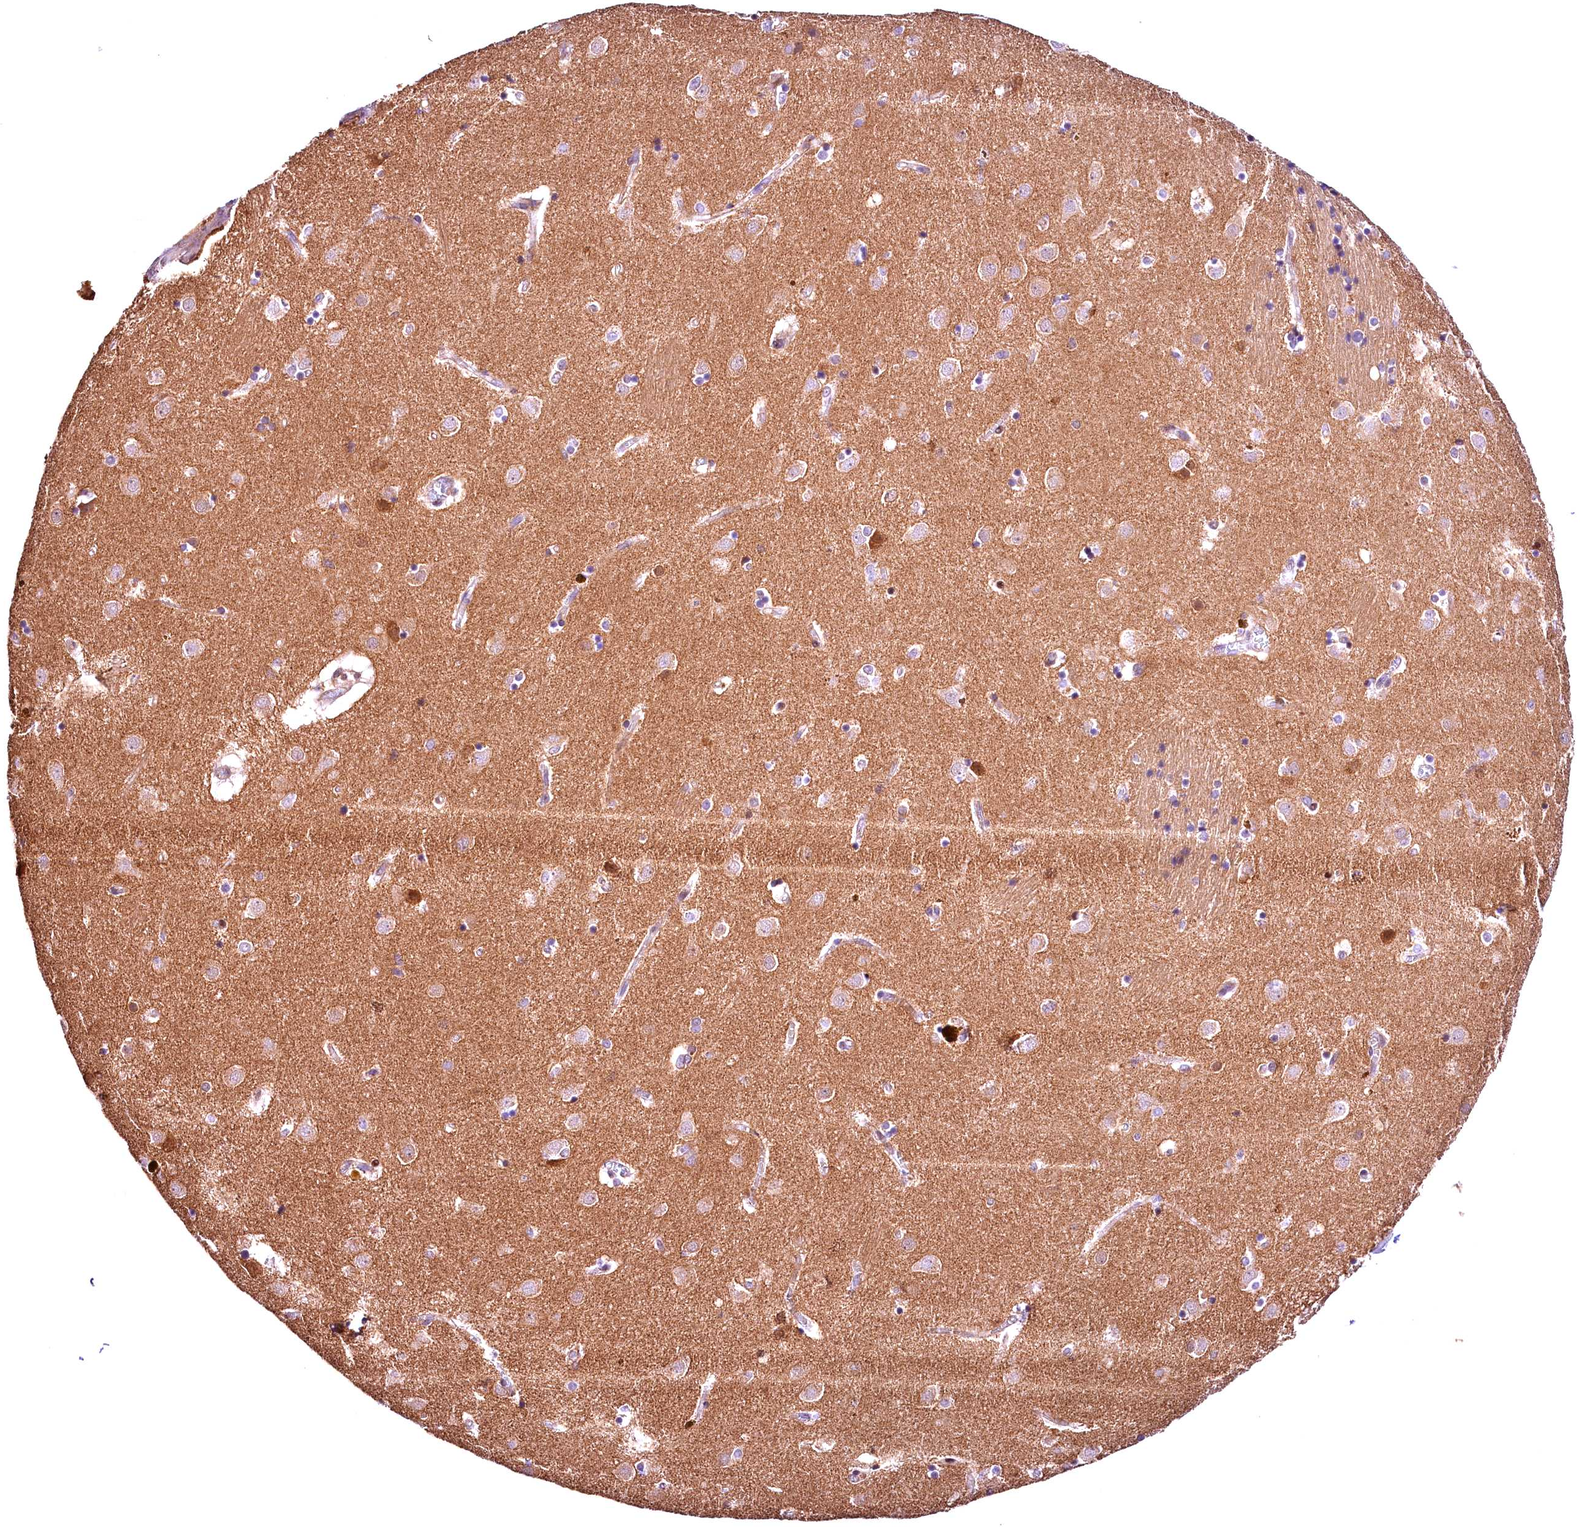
{"staining": {"intensity": "negative", "quantity": "none", "location": "none"}, "tissue": "caudate", "cell_type": "Glial cells", "image_type": "normal", "snomed": [{"axis": "morphology", "description": "Normal tissue, NOS"}, {"axis": "topography", "description": "Lateral ventricle wall"}], "caption": "DAB immunohistochemical staining of benign human caudate demonstrates no significant expression in glial cells. (Immunohistochemistry (ihc), brightfield microscopy, high magnification).", "gene": "CHORDC1", "patient": {"sex": "male", "age": 70}}